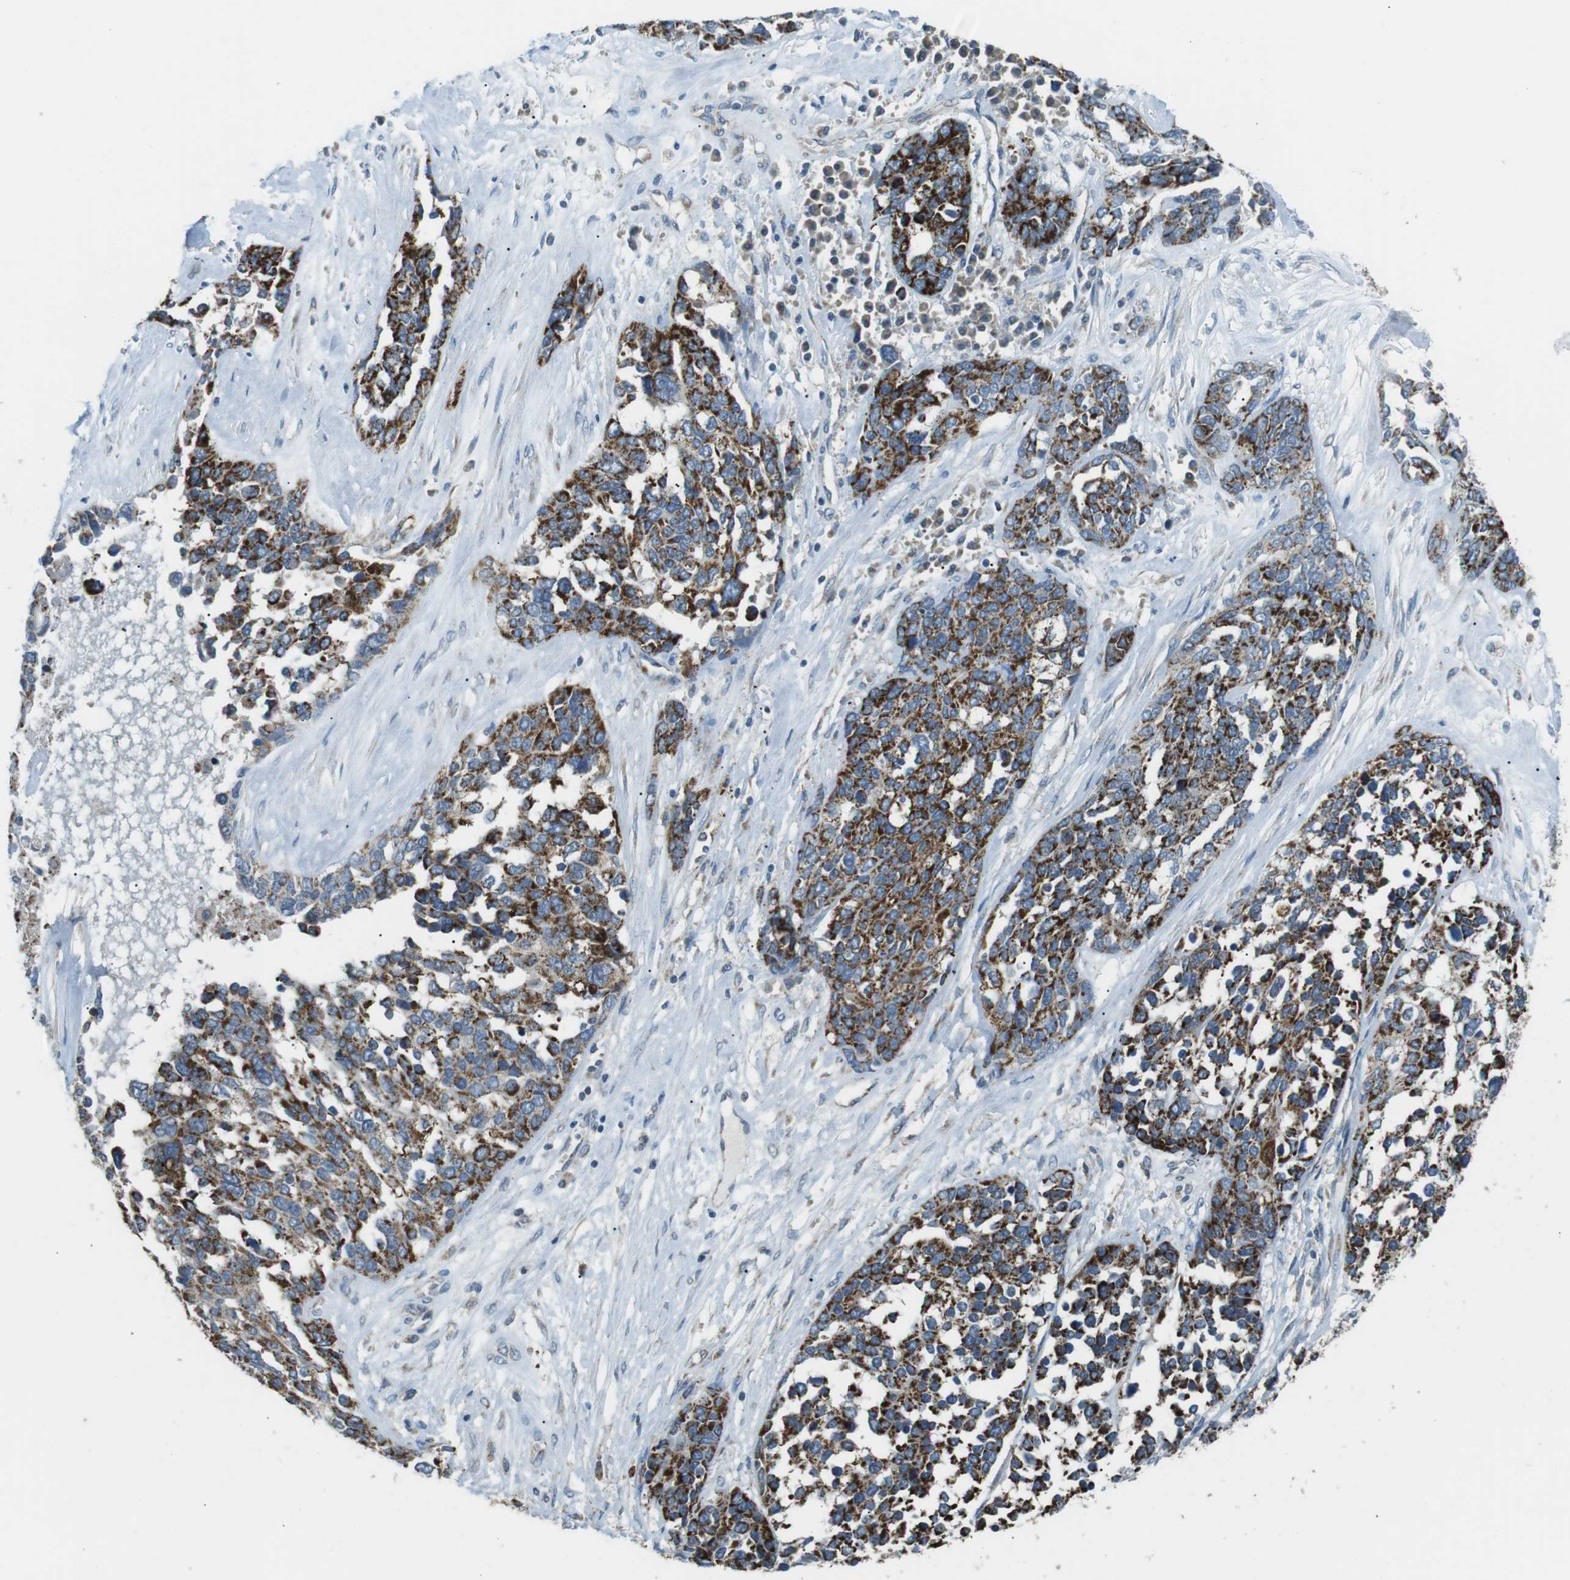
{"staining": {"intensity": "strong", "quantity": ">75%", "location": "cytoplasmic/membranous"}, "tissue": "ovarian cancer", "cell_type": "Tumor cells", "image_type": "cancer", "snomed": [{"axis": "morphology", "description": "Cystadenocarcinoma, serous, NOS"}, {"axis": "topography", "description": "Ovary"}], "caption": "Immunohistochemistry (IHC) photomicrograph of neoplastic tissue: serous cystadenocarcinoma (ovarian) stained using immunohistochemistry (IHC) reveals high levels of strong protein expression localized specifically in the cytoplasmic/membranous of tumor cells, appearing as a cytoplasmic/membranous brown color.", "gene": "BACE1", "patient": {"sex": "female", "age": 44}}